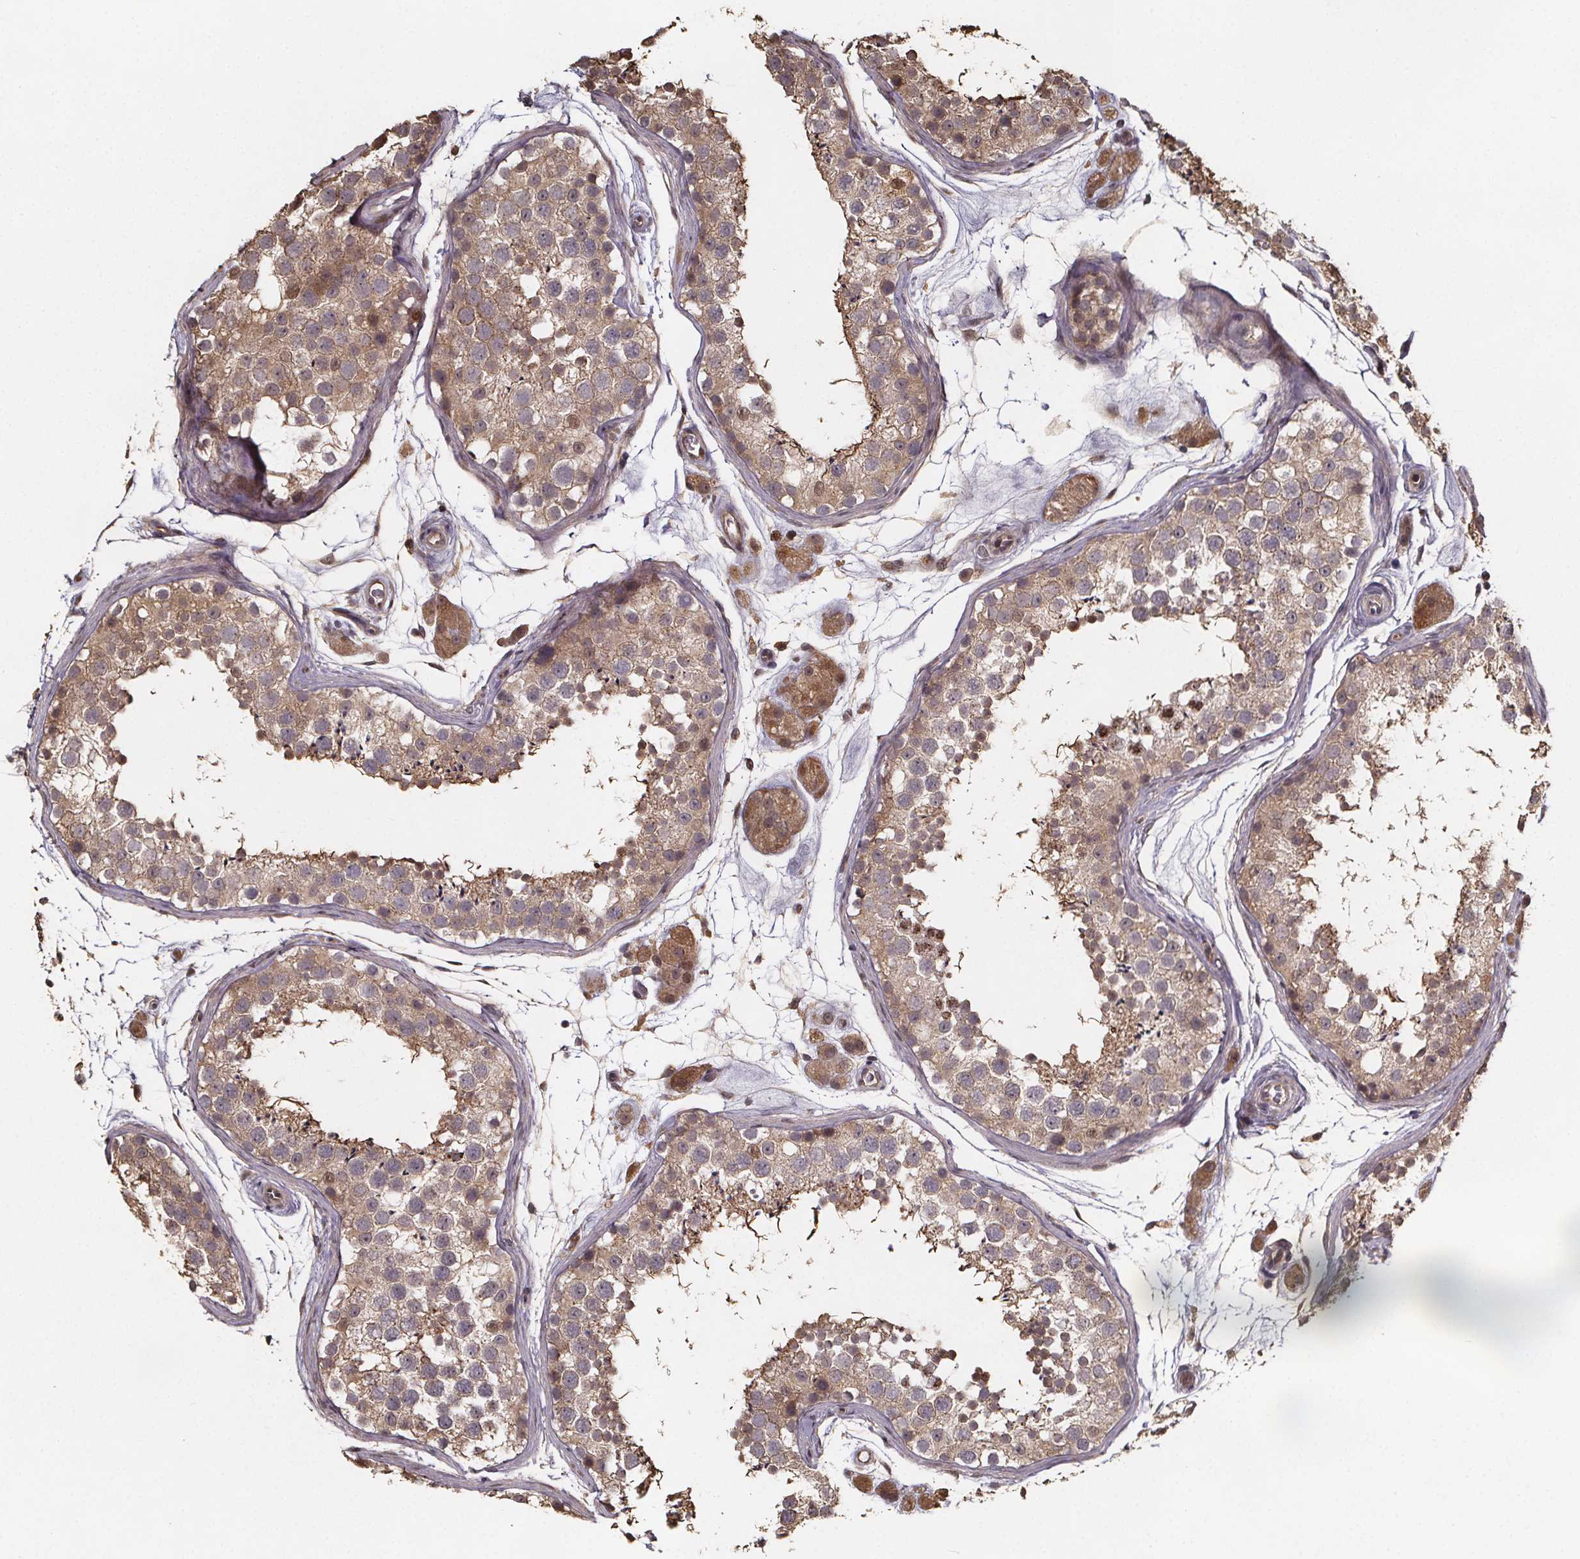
{"staining": {"intensity": "moderate", "quantity": "25%-75%", "location": "cytoplasmic/membranous"}, "tissue": "testis", "cell_type": "Cells in seminiferous ducts", "image_type": "normal", "snomed": [{"axis": "morphology", "description": "Normal tissue, NOS"}, {"axis": "topography", "description": "Testis"}], "caption": "A brown stain labels moderate cytoplasmic/membranous positivity of a protein in cells in seminiferous ducts of normal human testis.", "gene": "ZNF879", "patient": {"sex": "male", "age": 41}}